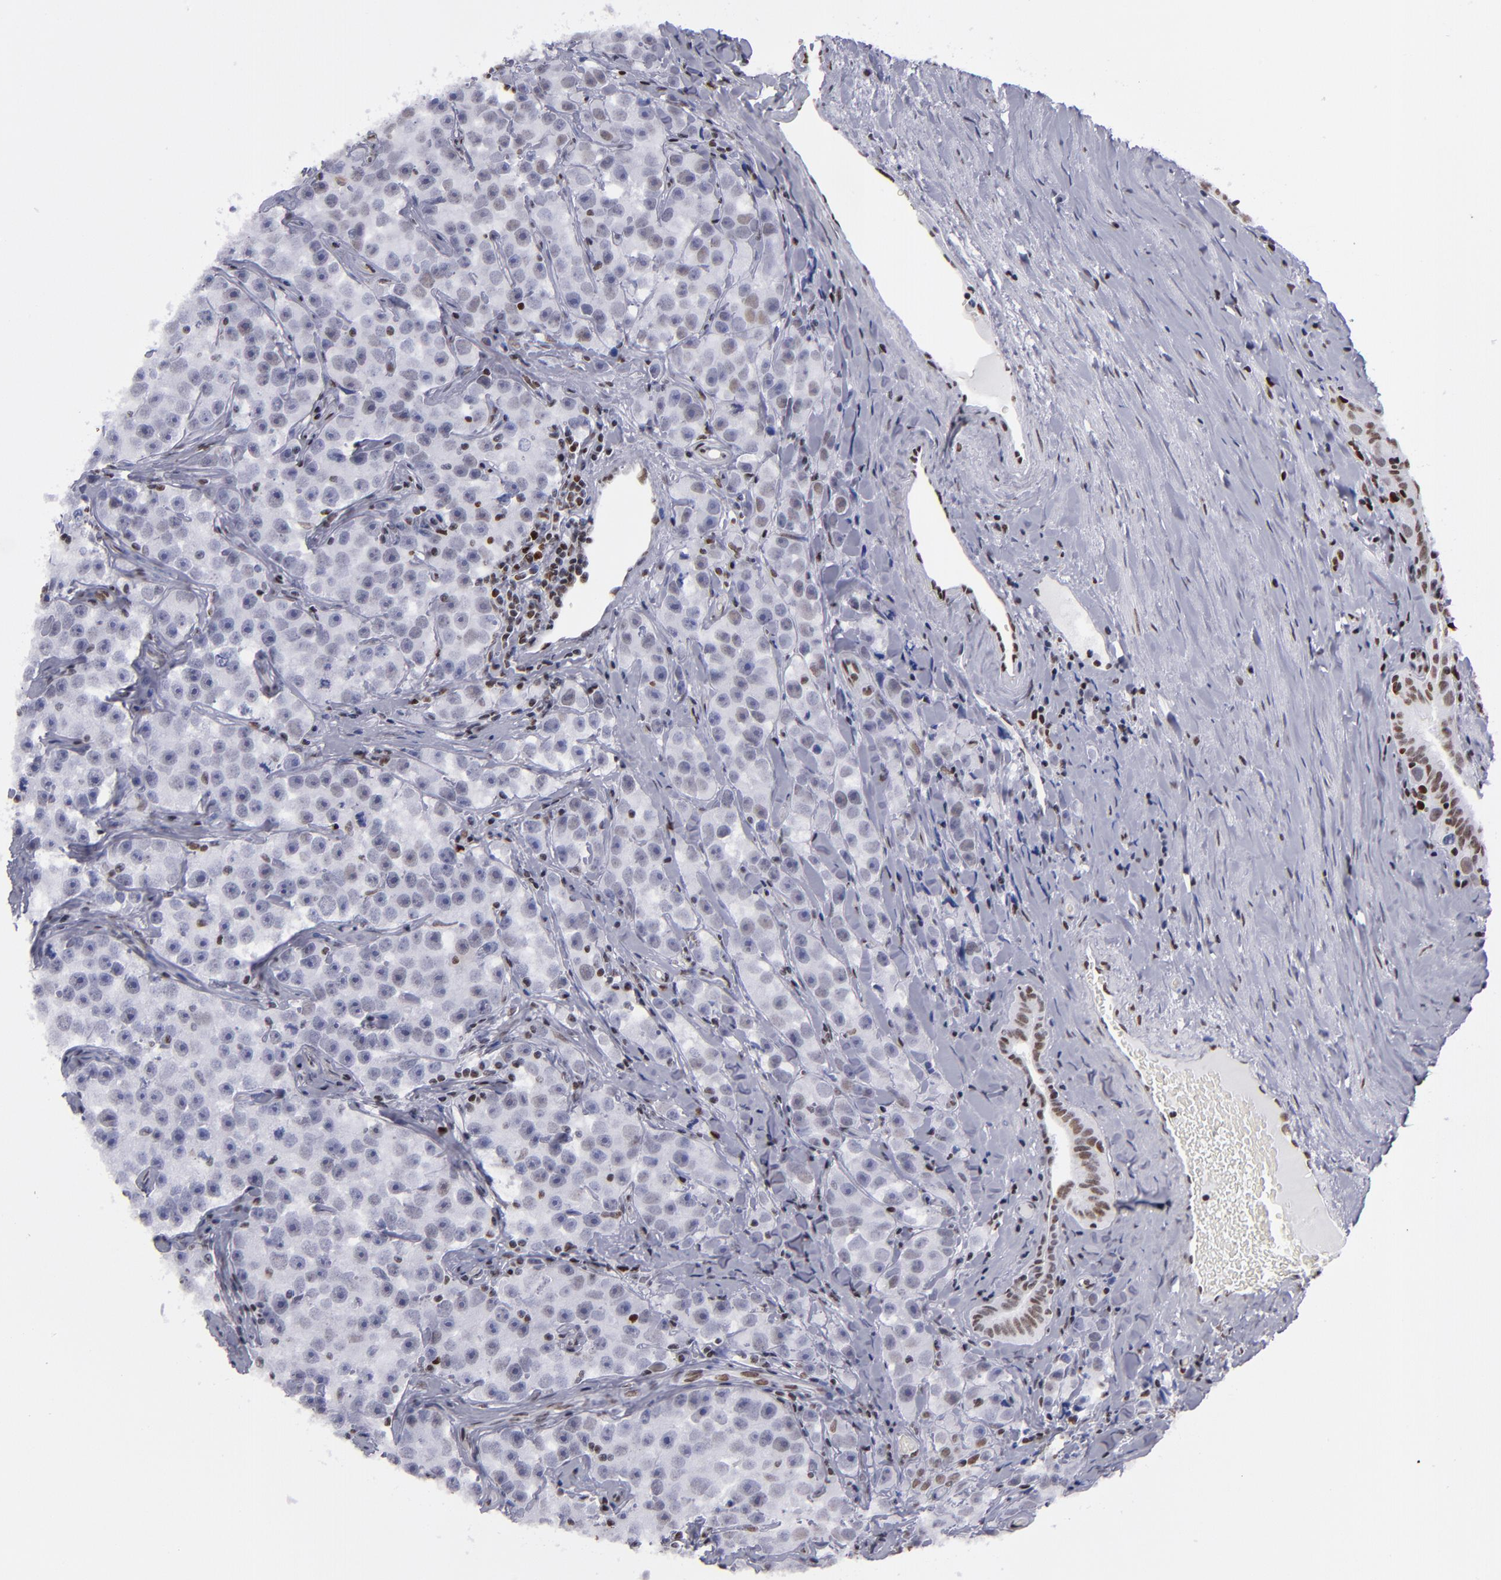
{"staining": {"intensity": "weak", "quantity": "<25%", "location": "nuclear"}, "tissue": "testis cancer", "cell_type": "Tumor cells", "image_type": "cancer", "snomed": [{"axis": "morphology", "description": "Seminoma, NOS"}, {"axis": "topography", "description": "Testis"}], "caption": "Testis cancer was stained to show a protein in brown. There is no significant expression in tumor cells. (DAB immunohistochemistry (IHC), high magnification).", "gene": "TERF2", "patient": {"sex": "male", "age": 32}}